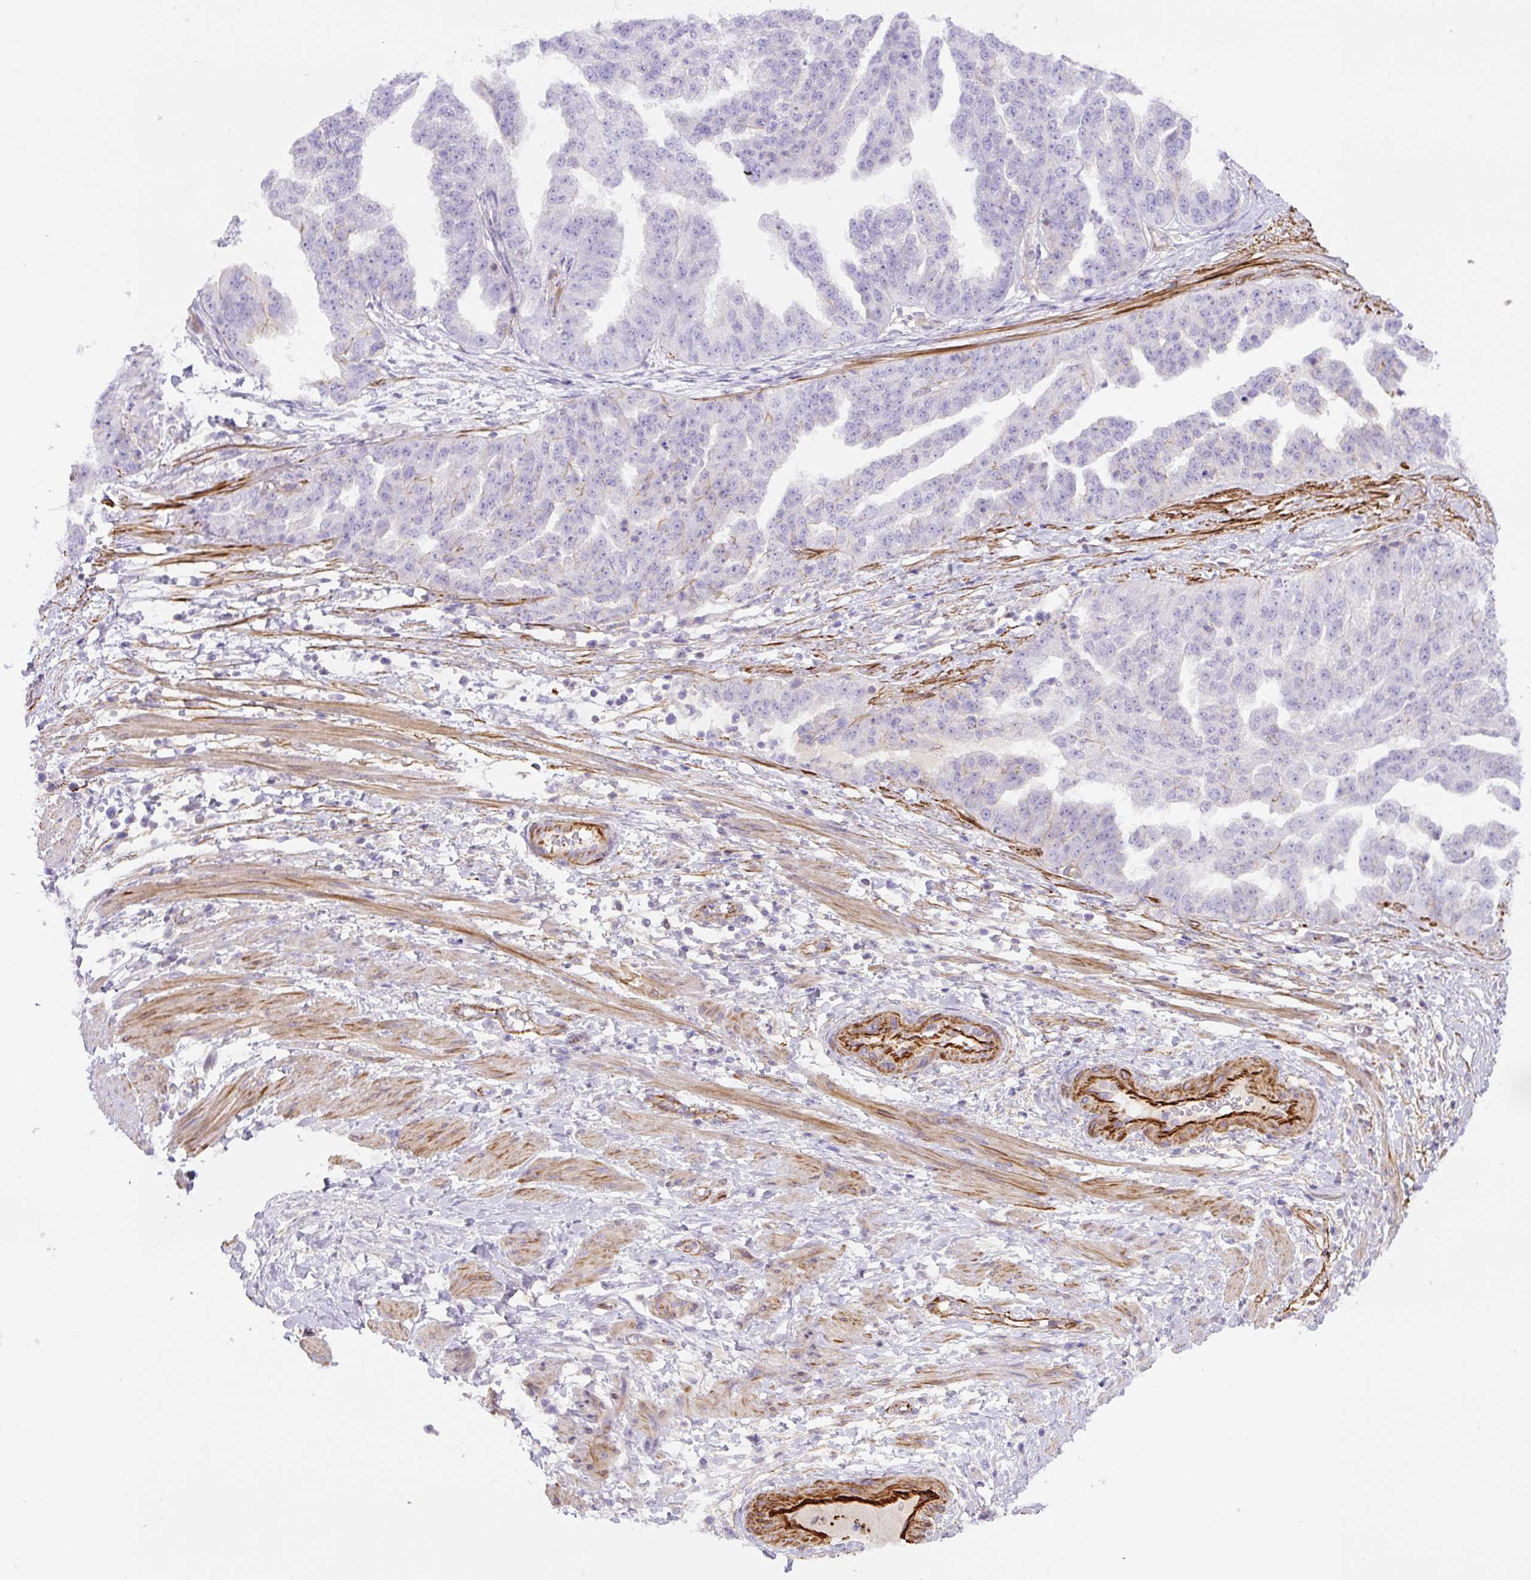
{"staining": {"intensity": "negative", "quantity": "none", "location": "none"}, "tissue": "ovarian cancer", "cell_type": "Tumor cells", "image_type": "cancer", "snomed": [{"axis": "morphology", "description": "Cystadenocarcinoma, serous, NOS"}, {"axis": "topography", "description": "Ovary"}], "caption": "Ovarian serous cystadenocarcinoma was stained to show a protein in brown. There is no significant staining in tumor cells.", "gene": "B3GALT5", "patient": {"sex": "female", "age": 58}}